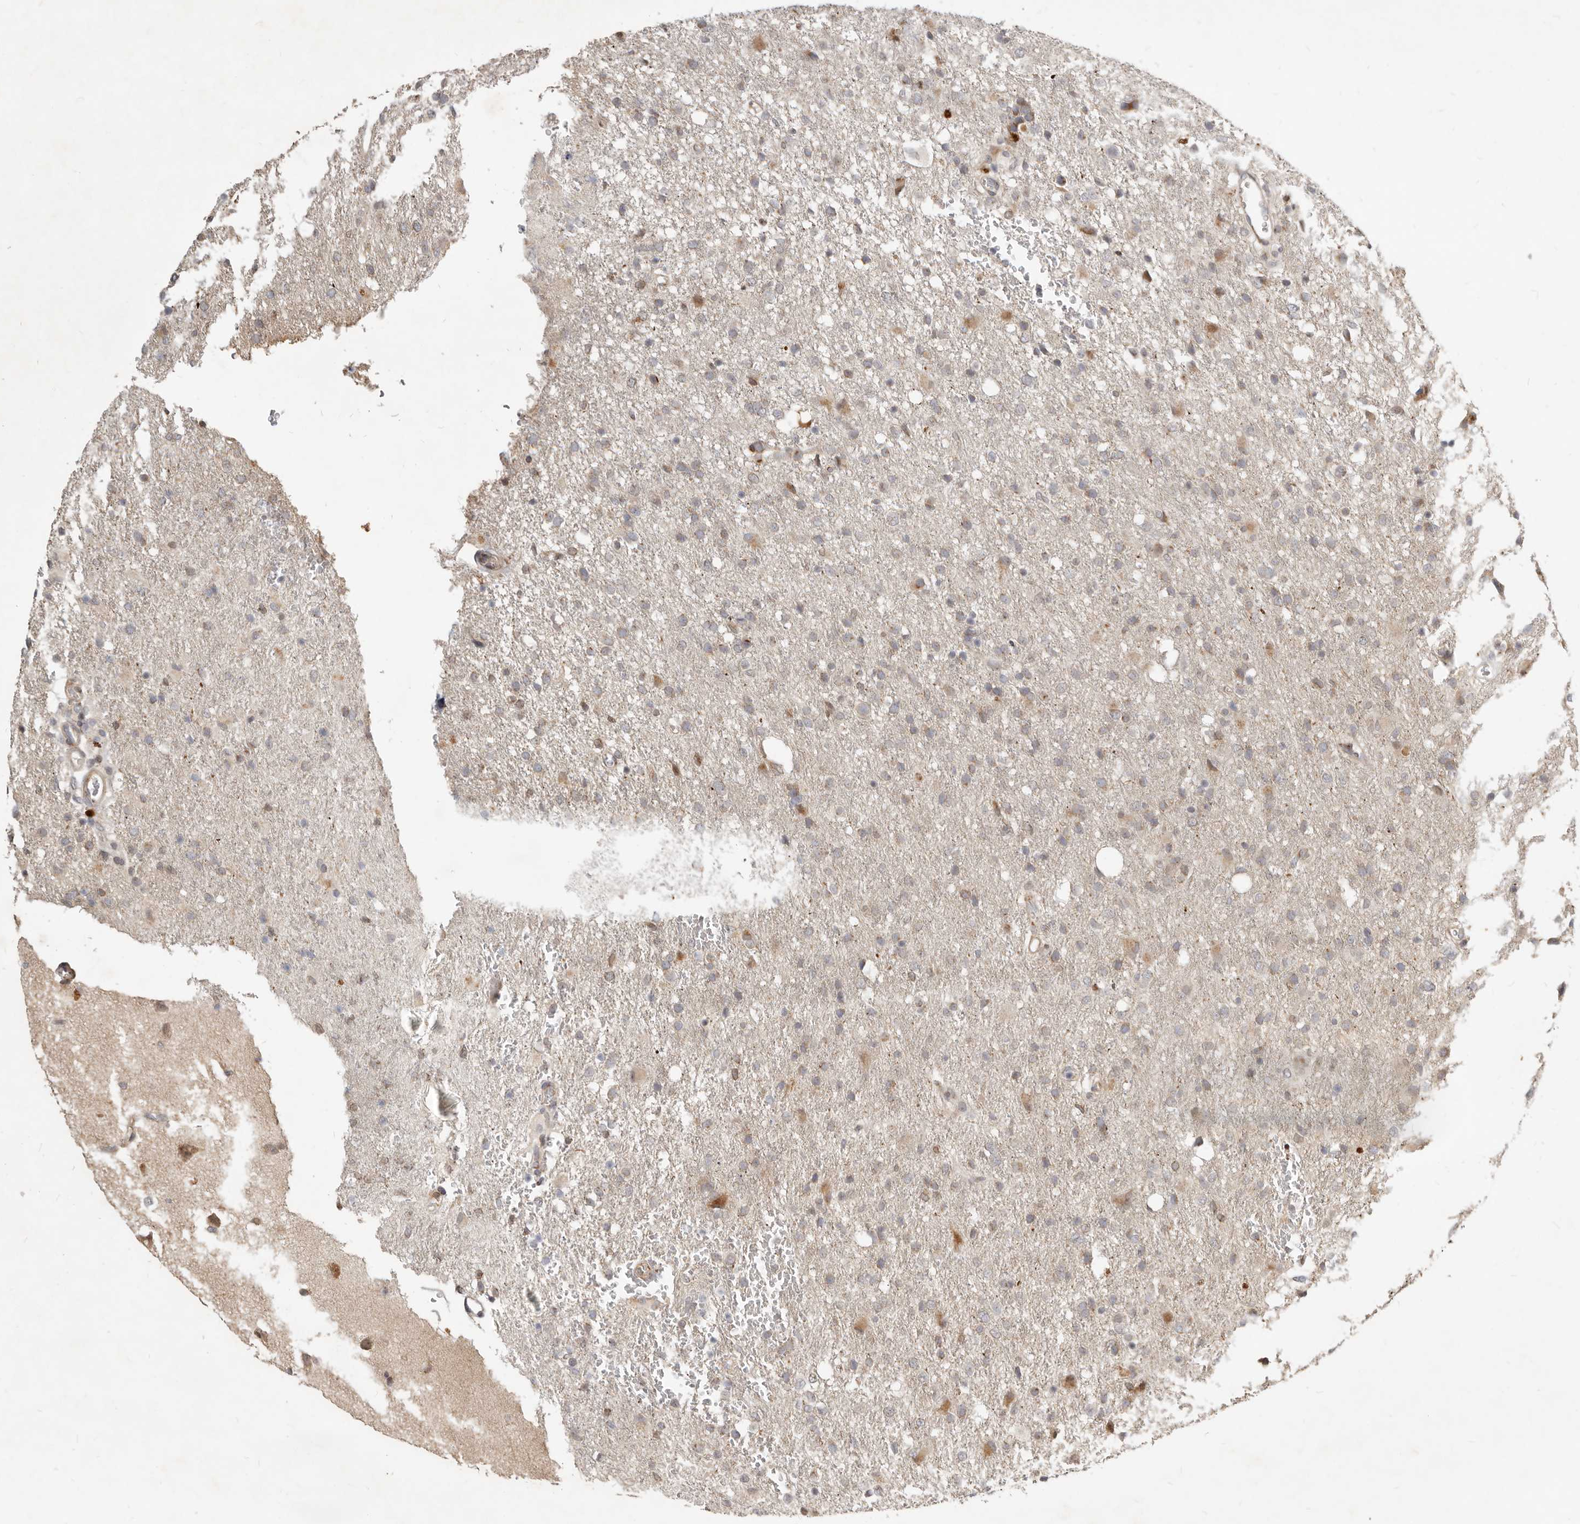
{"staining": {"intensity": "moderate", "quantity": "<25%", "location": "cytoplasmic/membranous"}, "tissue": "glioma", "cell_type": "Tumor cells", "image_type": "cancer", "snomed": [{"axis": "morphology", "description": "Glioma, malignant, High grade"}, {"axis": "topography", "description": "Brain"}], "caption": "Immunohistochemistry (IHC) histopathology image of malignant glioma (high-grade) stained for a protein (brown), which shows low levels of moderate cytoplasmic/membranous positivity in about <25% of tumor cells.", "gene": "NPY4R", "patient": {"sex": "female", "age": 57}}